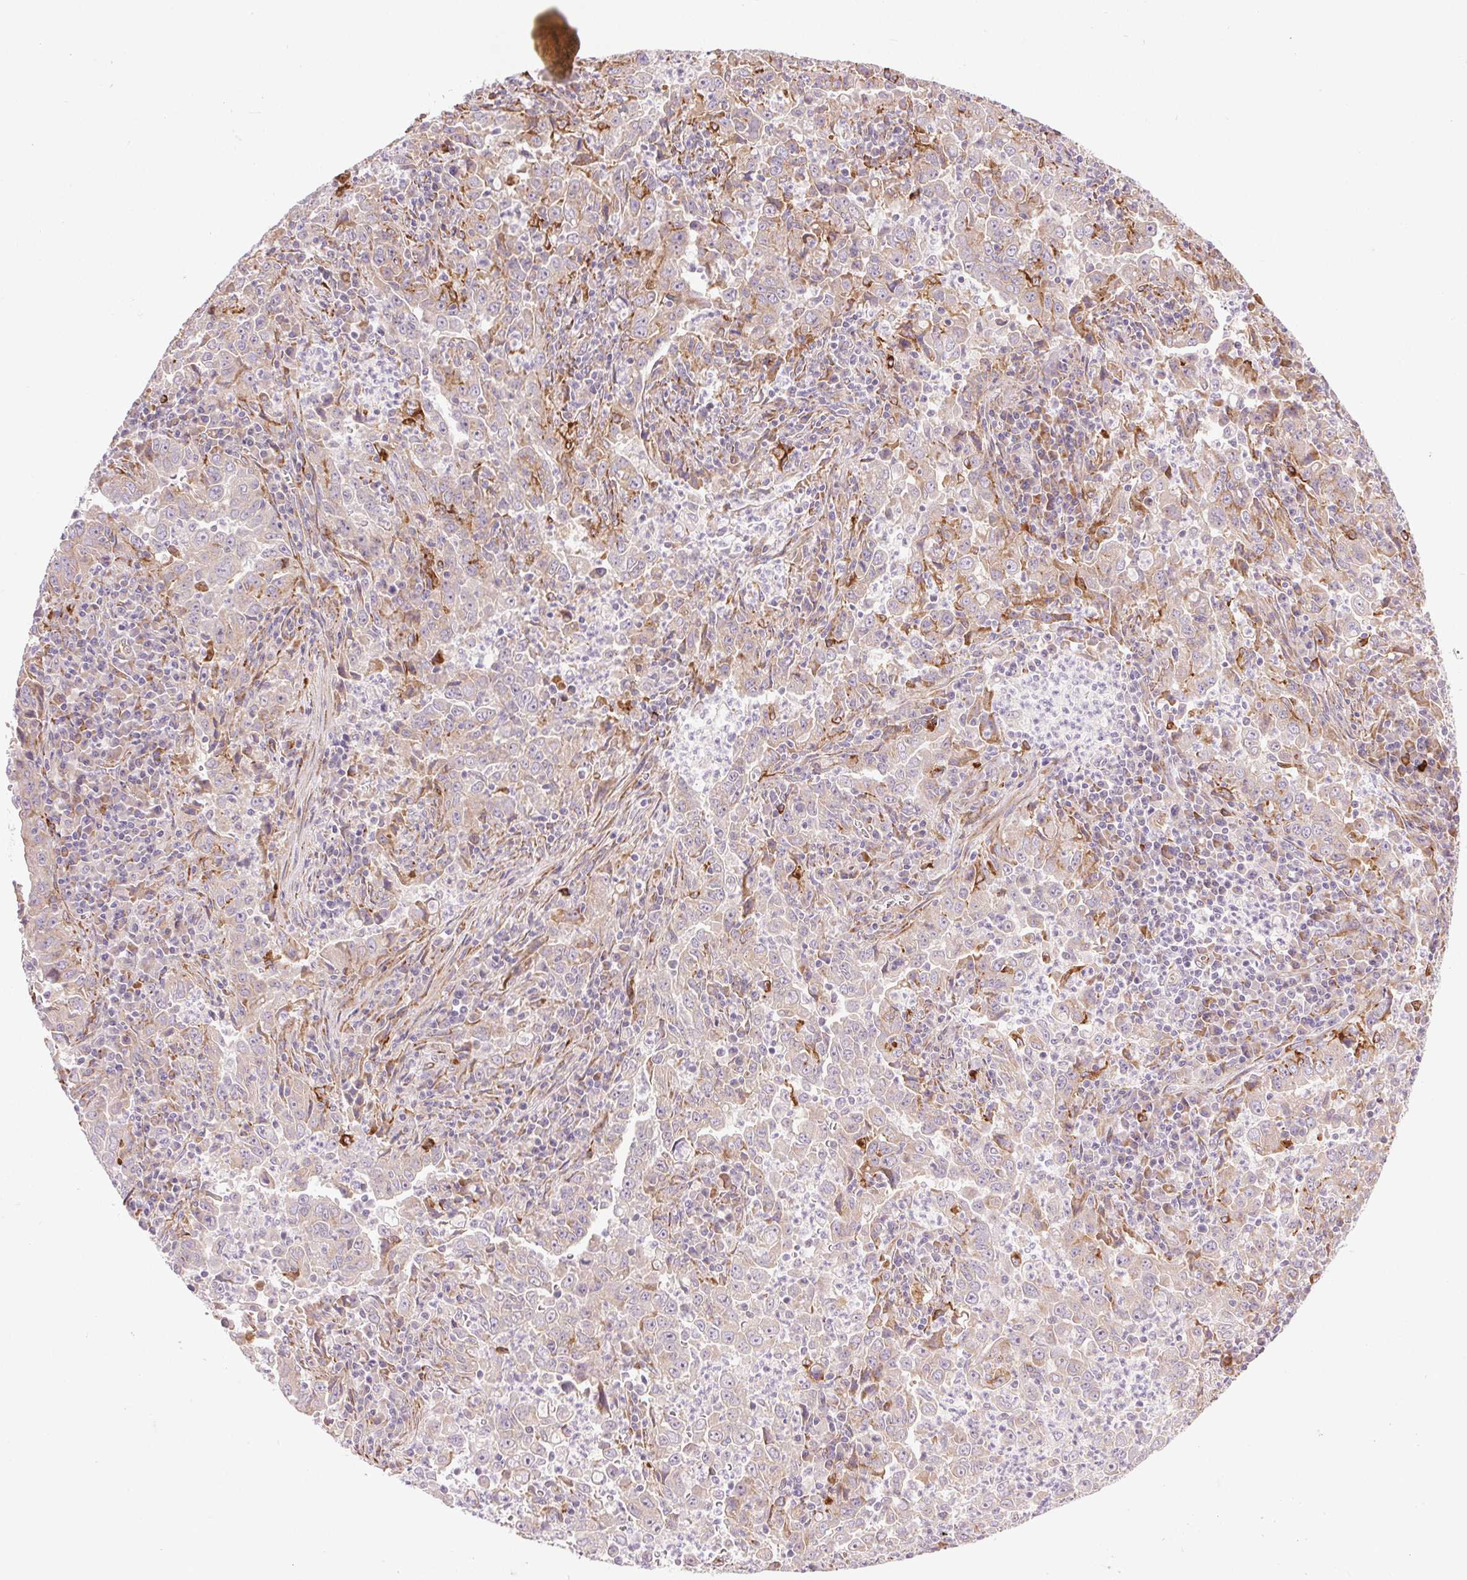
{"staining": {"intensity": "negative", "quantity": "none", "location": "none"}, "tissue": "lung cancer", "cell_type": "Tumor cells", "image_type": "cancer", "snomed": [{"axis": "morphology", "description": "Adenocarcinoma, NOS"}, {"axis": "topography", "description": "Lung"}], "caption": "DAB immunohistochemical staining of human lung cancer (adenocarcinoma) shows no significant positivity in tumor cells.", "gene": "METTL17", "patient": {"sex": "male", "age": 67}}